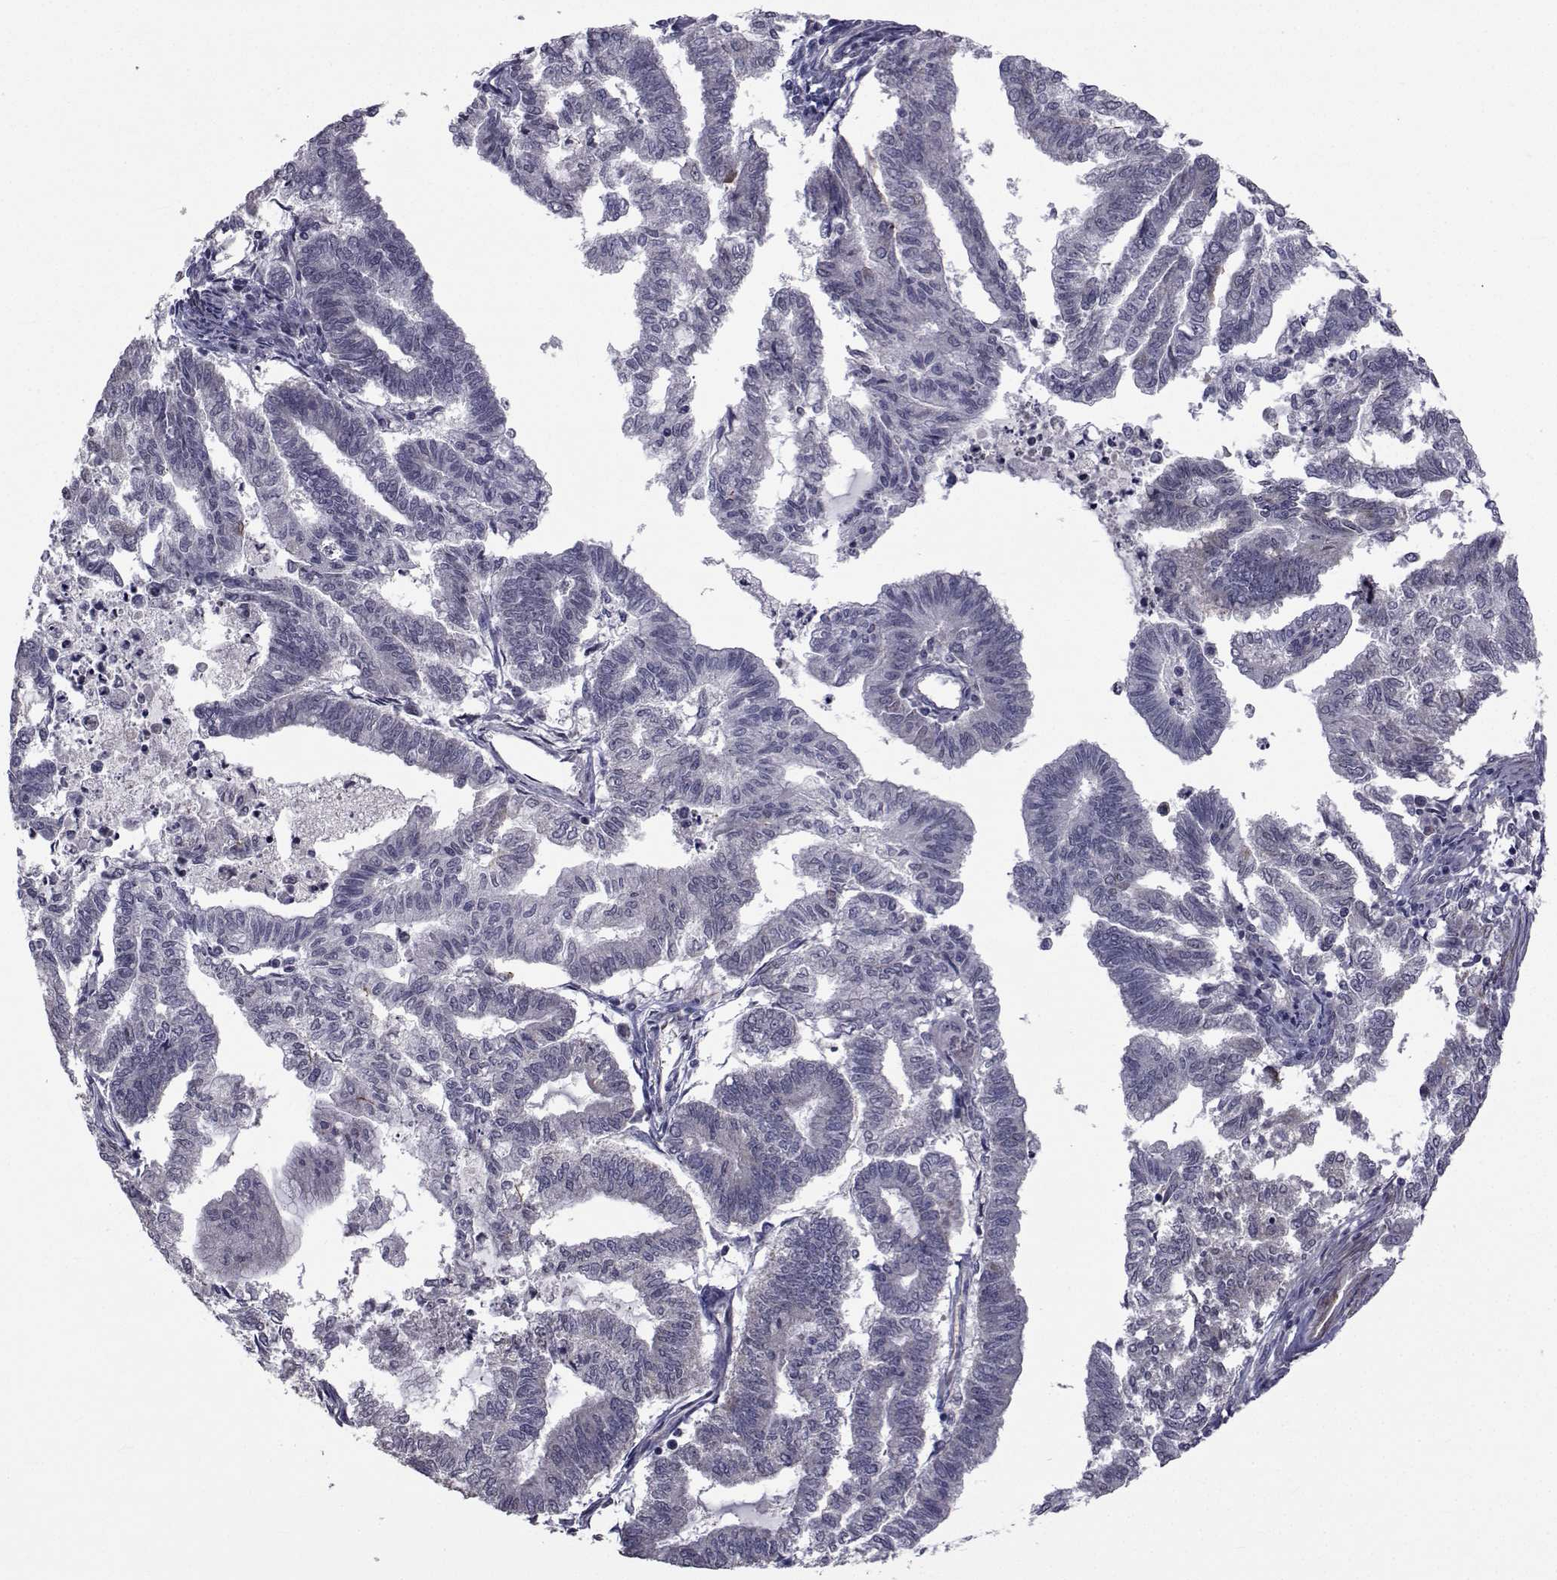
{"staining": {"intensity": "negative", "quantity": "none", "location": "none"}, "tissue": "endometrial cancer", "cell_type": "Tumor cells", "image_type": "cancer", "snomed": [{"axis": "morphology", "description": "Adenocarcinoma, NOS"}, {"axis": "topography", "description": "Endometrium"}], "caption": "High magnification brightfield microscopy of endometrial cancer (adenocarcinoma) stained with DAB (brown) and counterstained with hematoxylin (blue): tumor cells show no significant staining.", "gene": "CFAP74", "patient": {"sex": "female", "age": 79}}